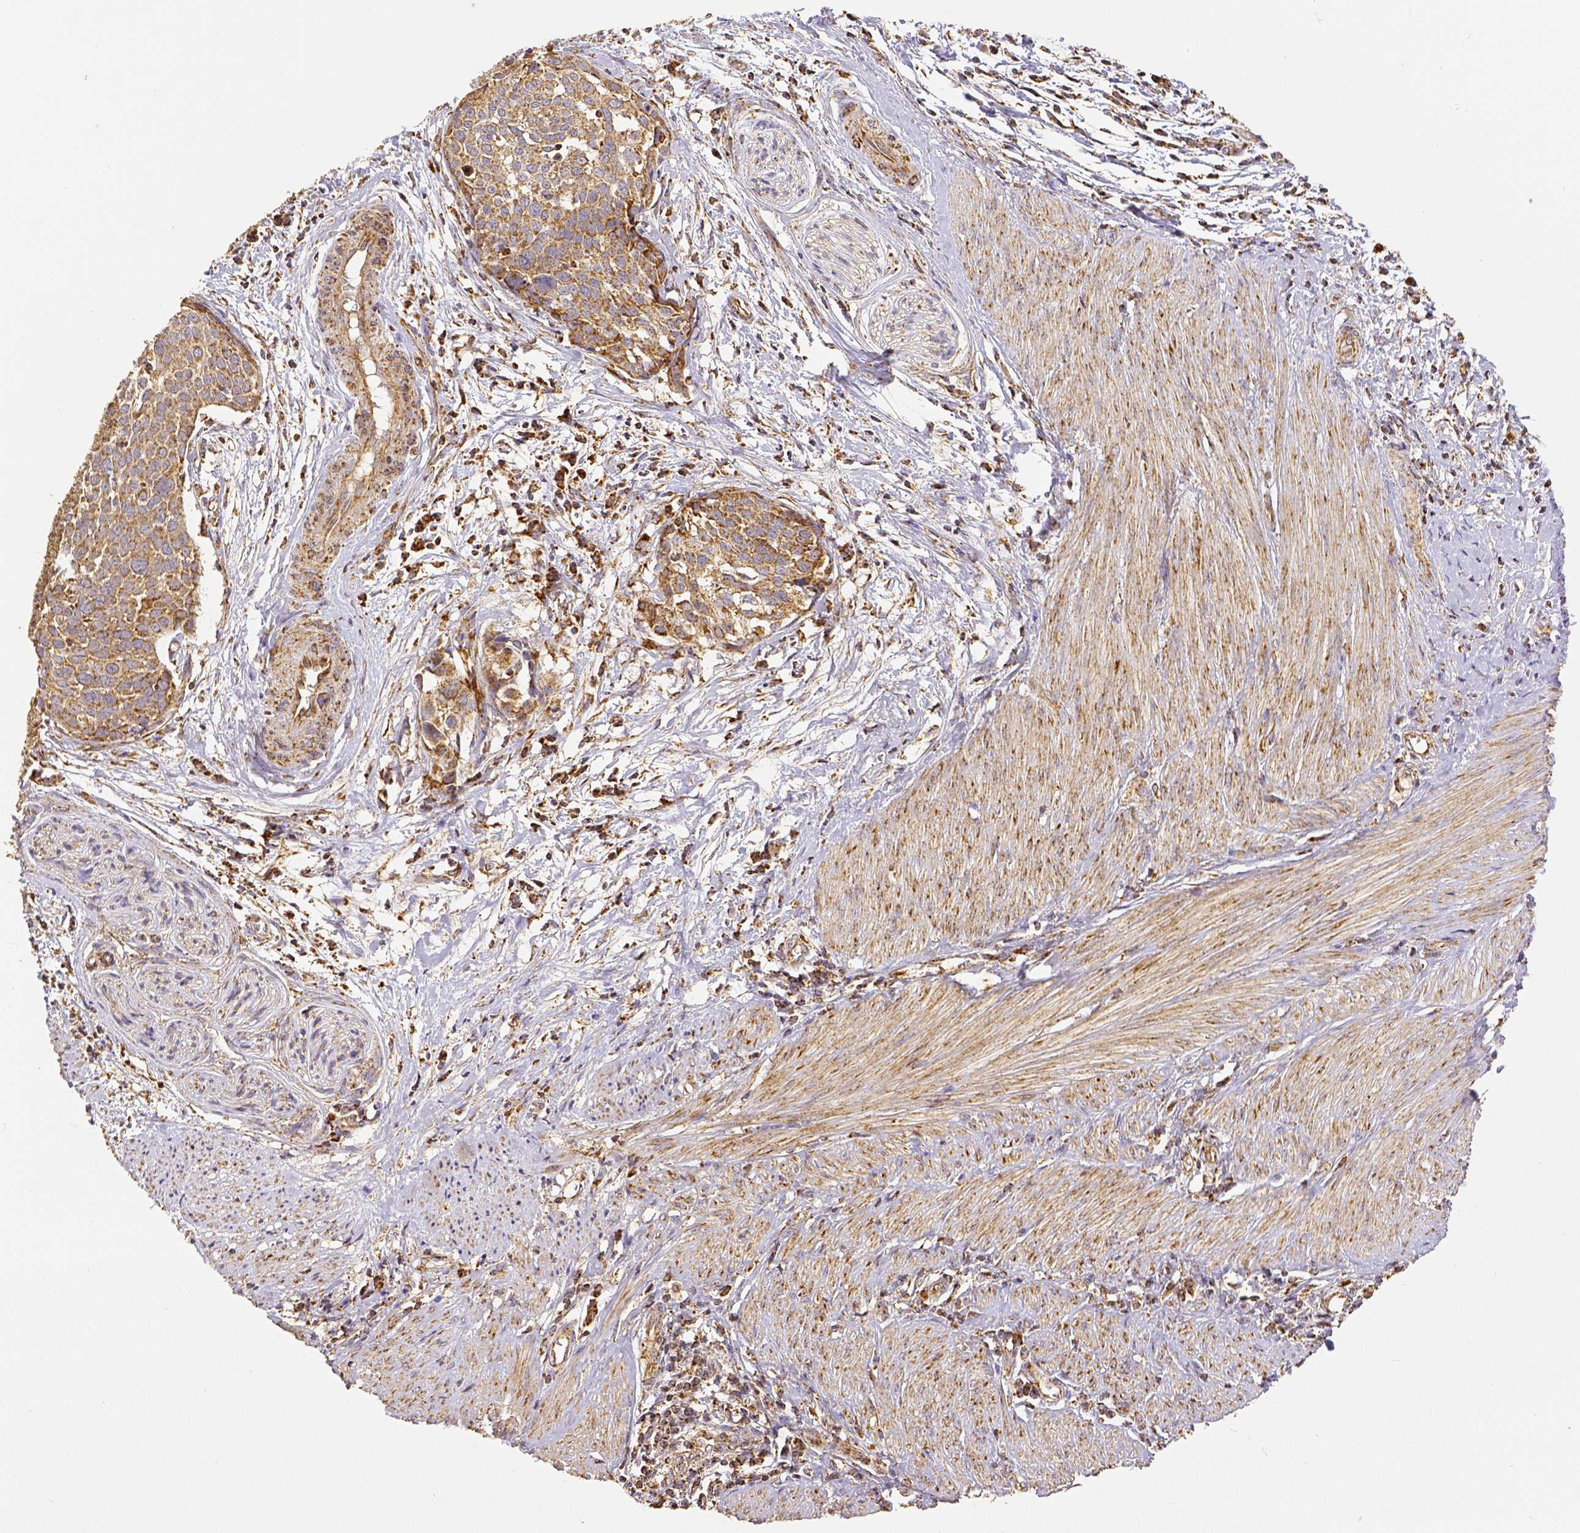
{"staining": {"intensity": "weak", "quantity": ">75%", "location": "cytoplasmic/membranous"}, "tissue": "cervical cancer", "cell_type": "Tumor cells", "image_type": "cancer", "snomed": [{"axis": "morphology", "description": "Squamous cell carcinoma, NOS"}, {"axis": "topography", "description": "Cervix"}], "caption": "Human cervical squamous cell carcinoma stained with a brown dye shows weak cytoplasmic/membranous positive staining in approximately >75% of tumor cells.", "gene": "SDHB", "patient": {"sex": "female", "age": 39}}